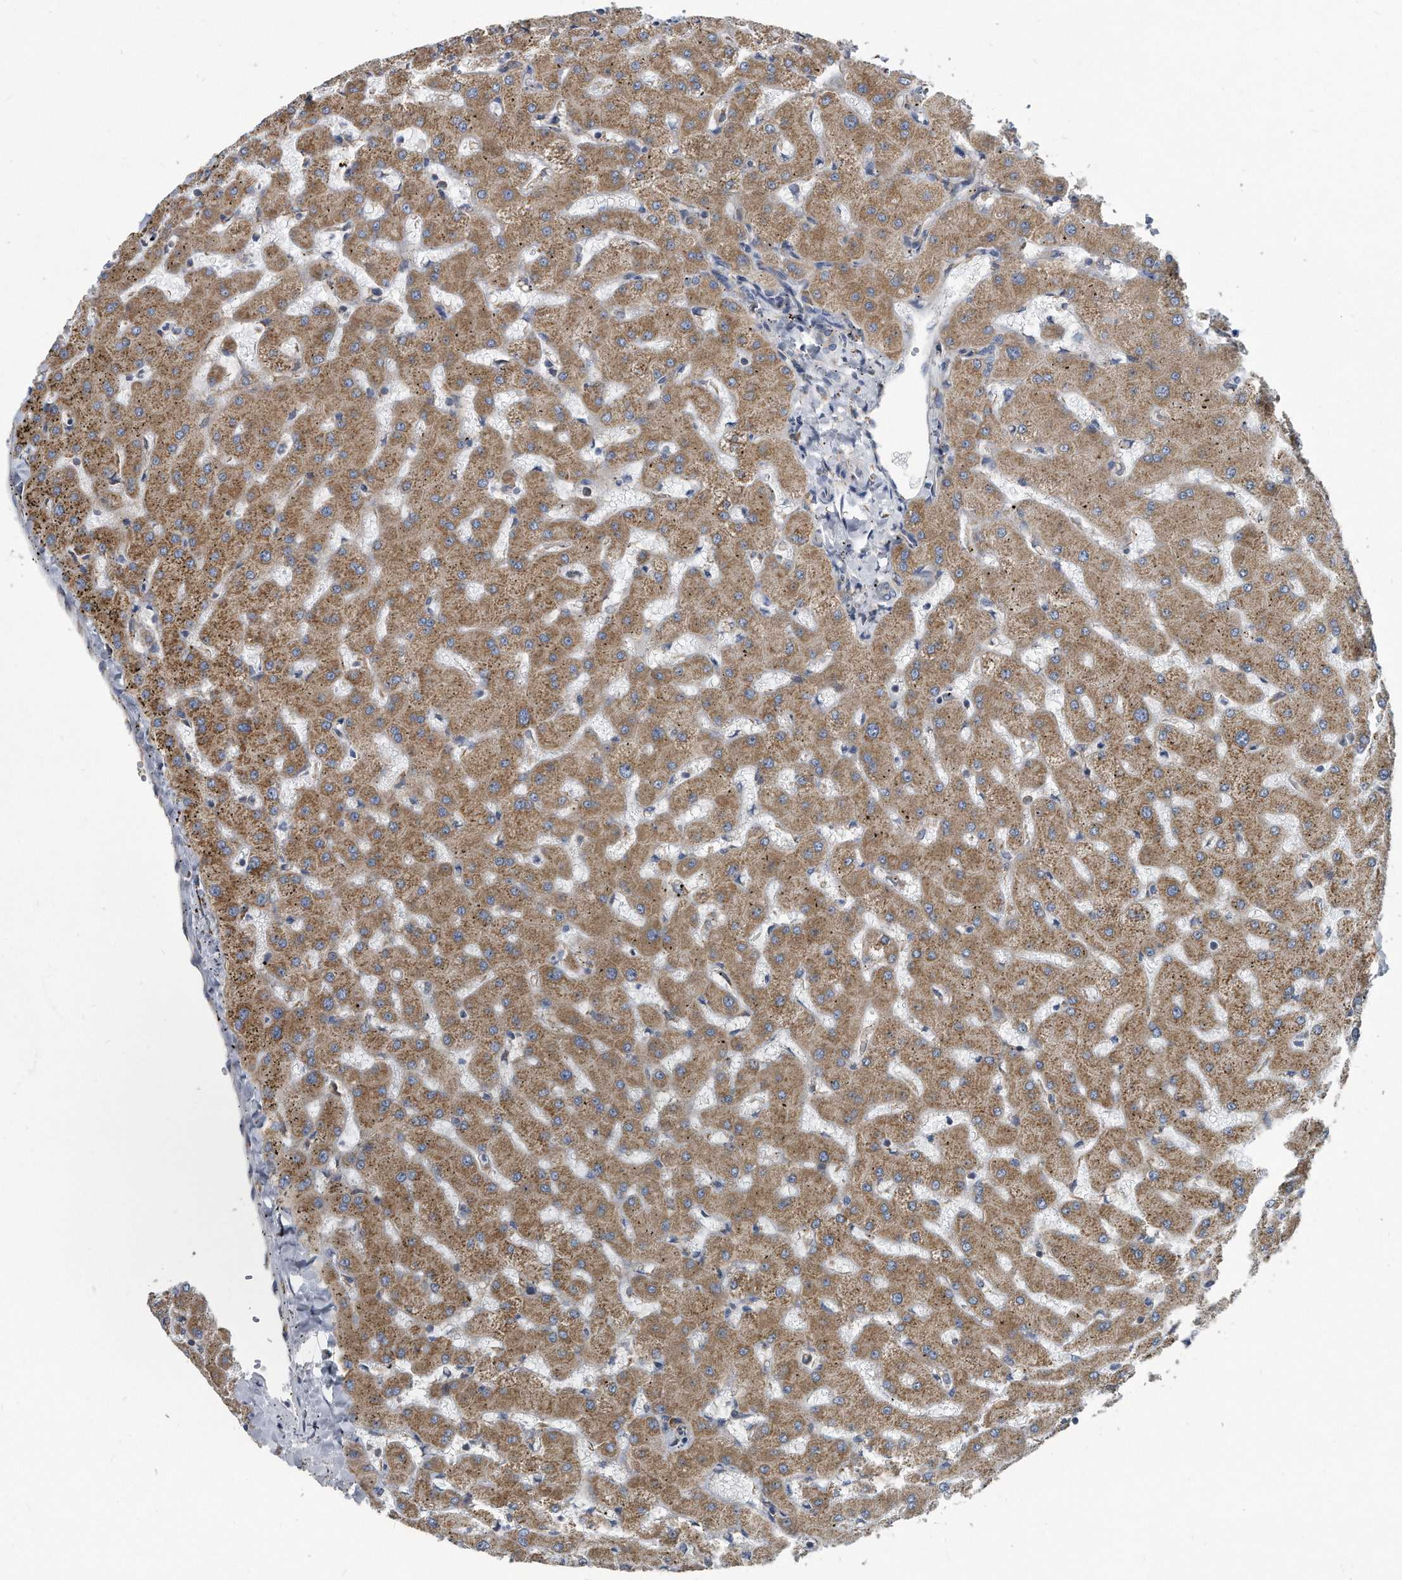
{"staining": {"intensity": "weak", "quantity": "25%-75%", "location": "cytoplasmic/membranous"}, "tissue": "liver", "cell_type": "Cholangiocytes", "image_type": "normal", "snomed": [{"axis": "morphology", "description": "Normal tissue, NOS"}, {"axis": "topography", "description": "Liver"}], "caption": "Liver stained with immunohistochemistry (IHC) reveals weak cytoplasmic/membranous positivity in approximately 25%-75% of cholangiocytes.", "gene": "CCDC47", "patient": {"sex": "female", "age": 63}}